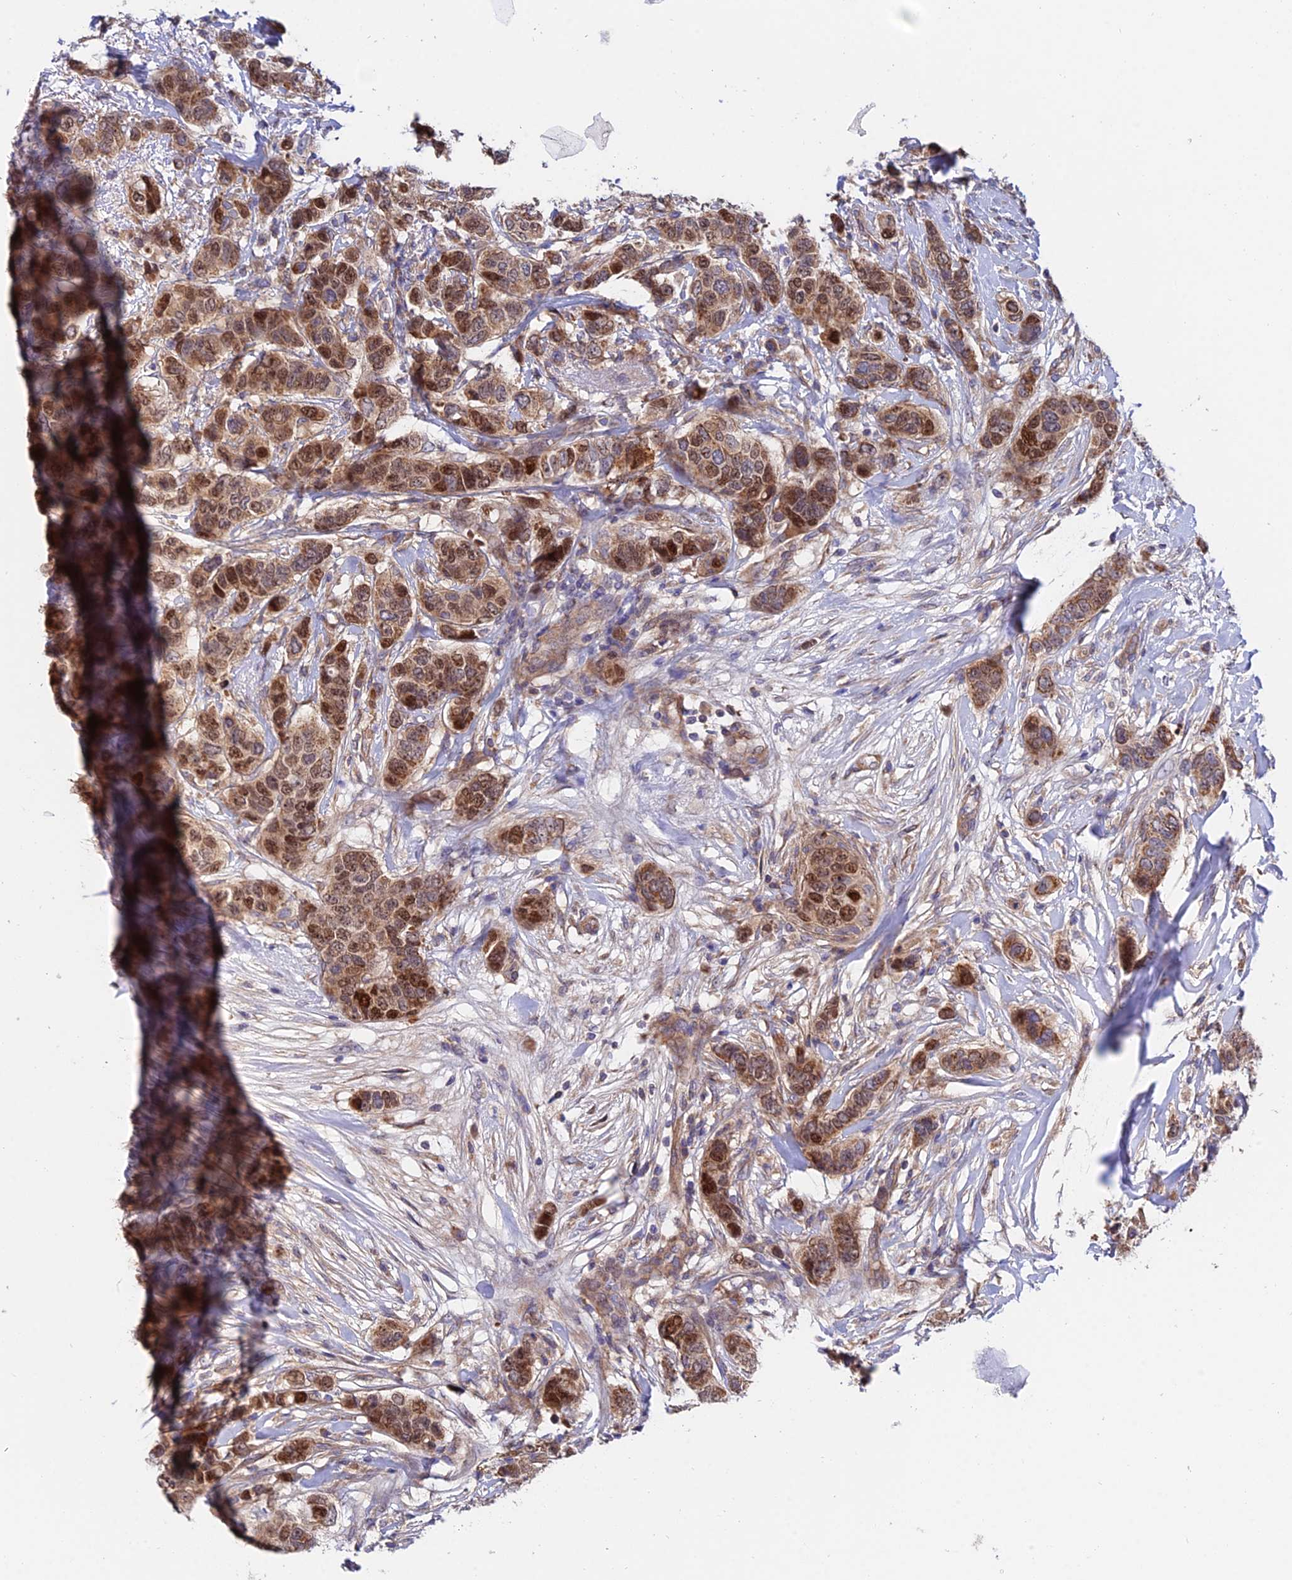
{"staining": {"intensity": "moderate", "quantity": ">75%", "location": "cytoplasmic/membranous,nuclear"}, "tissue": "breast cancer", "cell_type": "Tumor cells", "image_type": "cancer", "snomed": [{"axis": "morphology", "description": "Lobular carcinoma"}, {"axis": "topography", "description": "Breast"}], "caption": "Immunohistochemical staining of human lobular carcinoma (breast) reveals medium levels of moderate cytoplasmic/membranous and nuclear protein staining in about >75% of tumor cells. The protein is stained brown, and the nuclei are stained in blue (DAB (3,3'-diaminobenzidine) IHC with brightfield microscopy, high magnification).", "gene": "CDC37L1", "patient": {"sex": "female", "age": 51}}